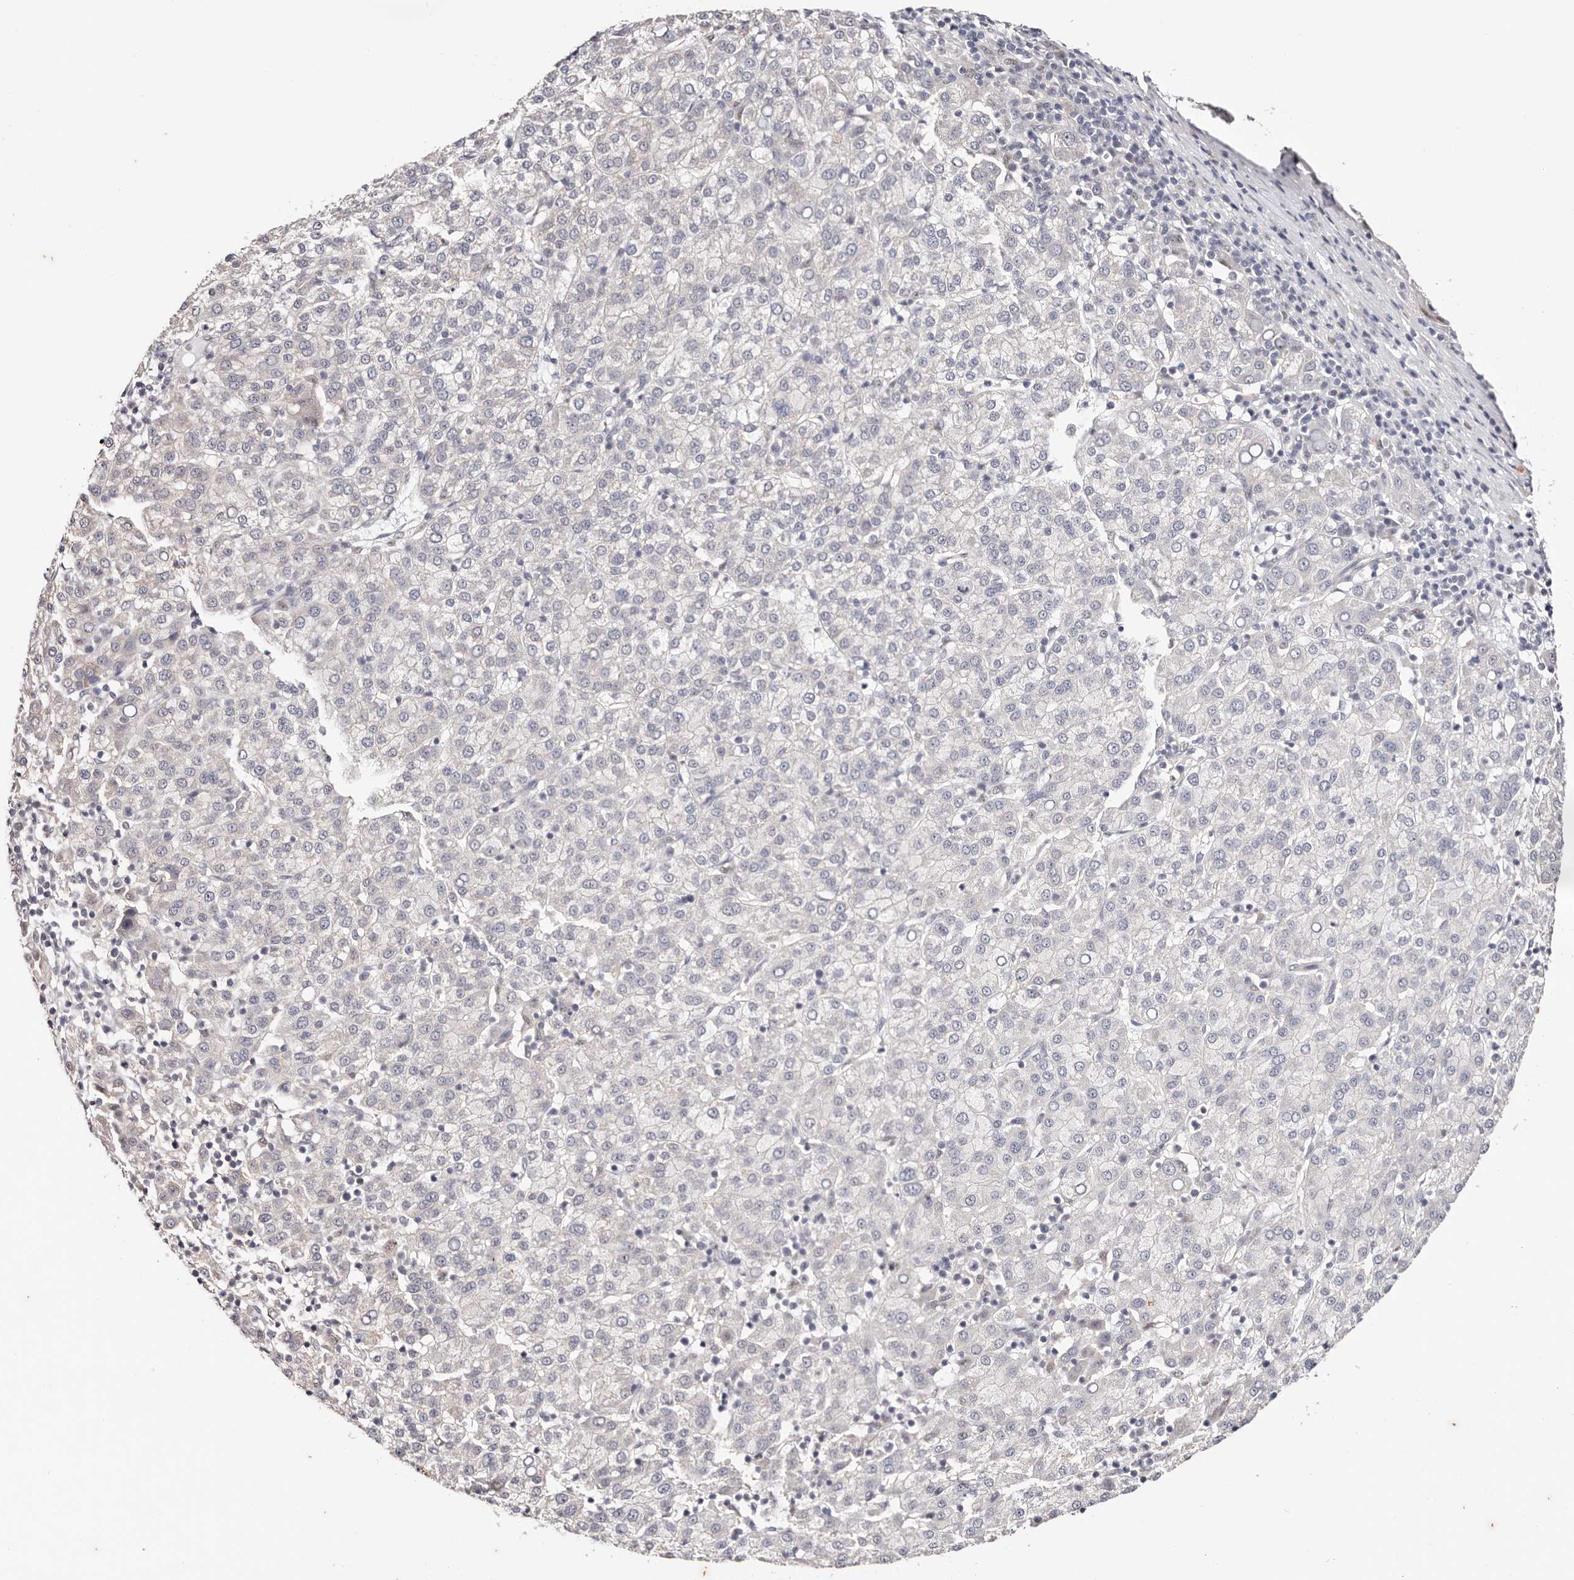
{"staining": {"intensity": "negative", "quantity": "none", "location": "none"}, "tissue": "liver cancer", "cell_type": "Tumor cells", "image_type": "cancer", "snomed": [{"axis": "morphology", "description": "Carcinoma, Hepatocellular, NOS"}, {"axis": "topography", "description": "Liver"}], "caption": "The micrograph shows no significant positivity in tumor cells of liver hepatocellular carcinoma.", "gene": "TYW3", "patient": {"sex": "female", "age": 58}}